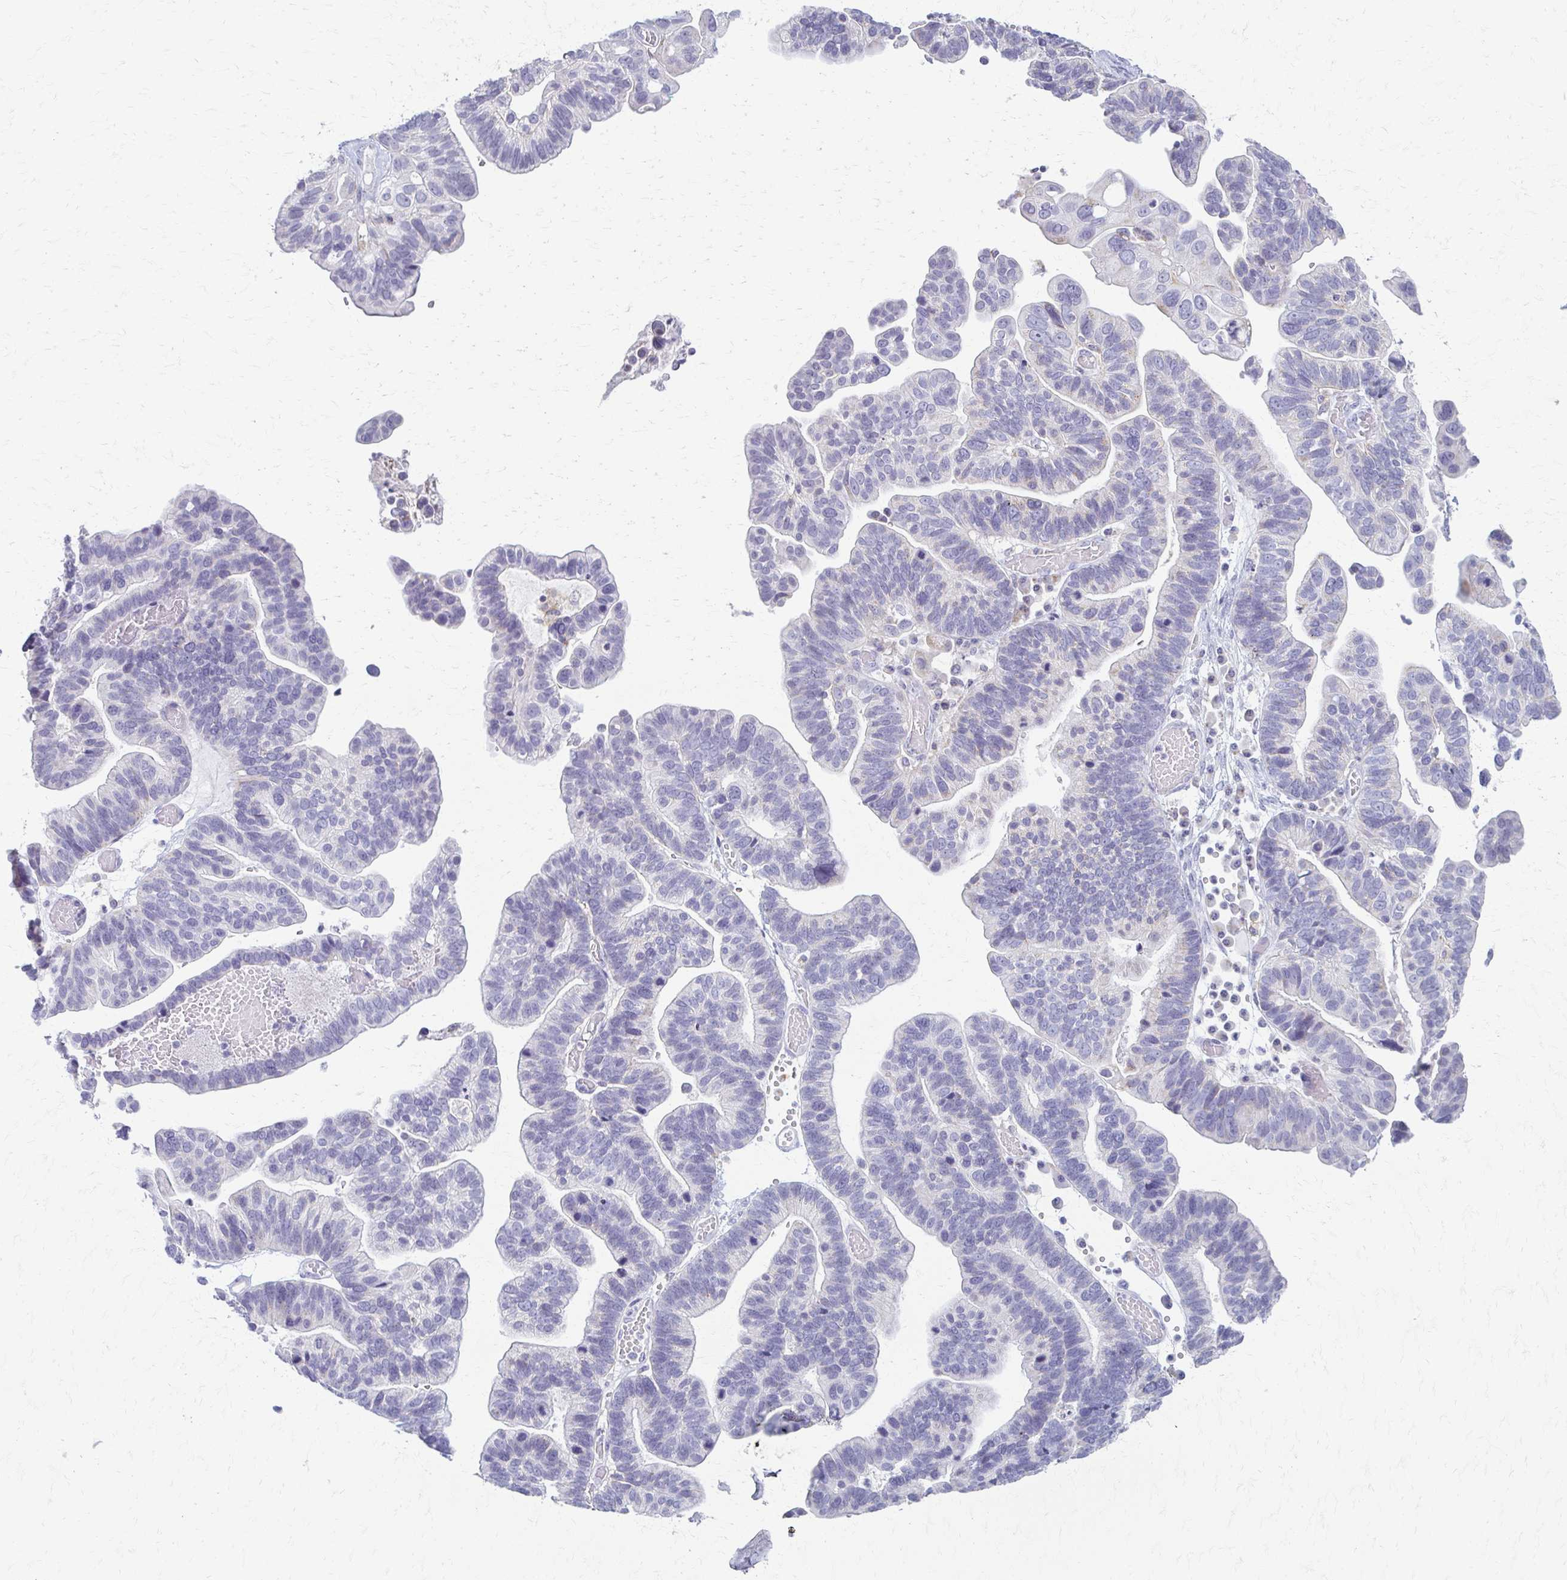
{"staining": {"intensity": "negative", "quantity": "none", "location": "none"}, "tissue": "ovarian cancer", "cell_type": "Tumor cells", "image_type": "cancer", "snomed": [{"axis": "morphology", "description": "Cystadenocarcinoma, serous, NOS"}, {"axis": "topography", "description": "Ovary"}], "caption": "Micrograph shows no significant protein staining in tumor cells of serous cystadenocarcinoma (ovarian).", "gene": "FCGR2B", "patient": {"sex": "female", "age": 56}}